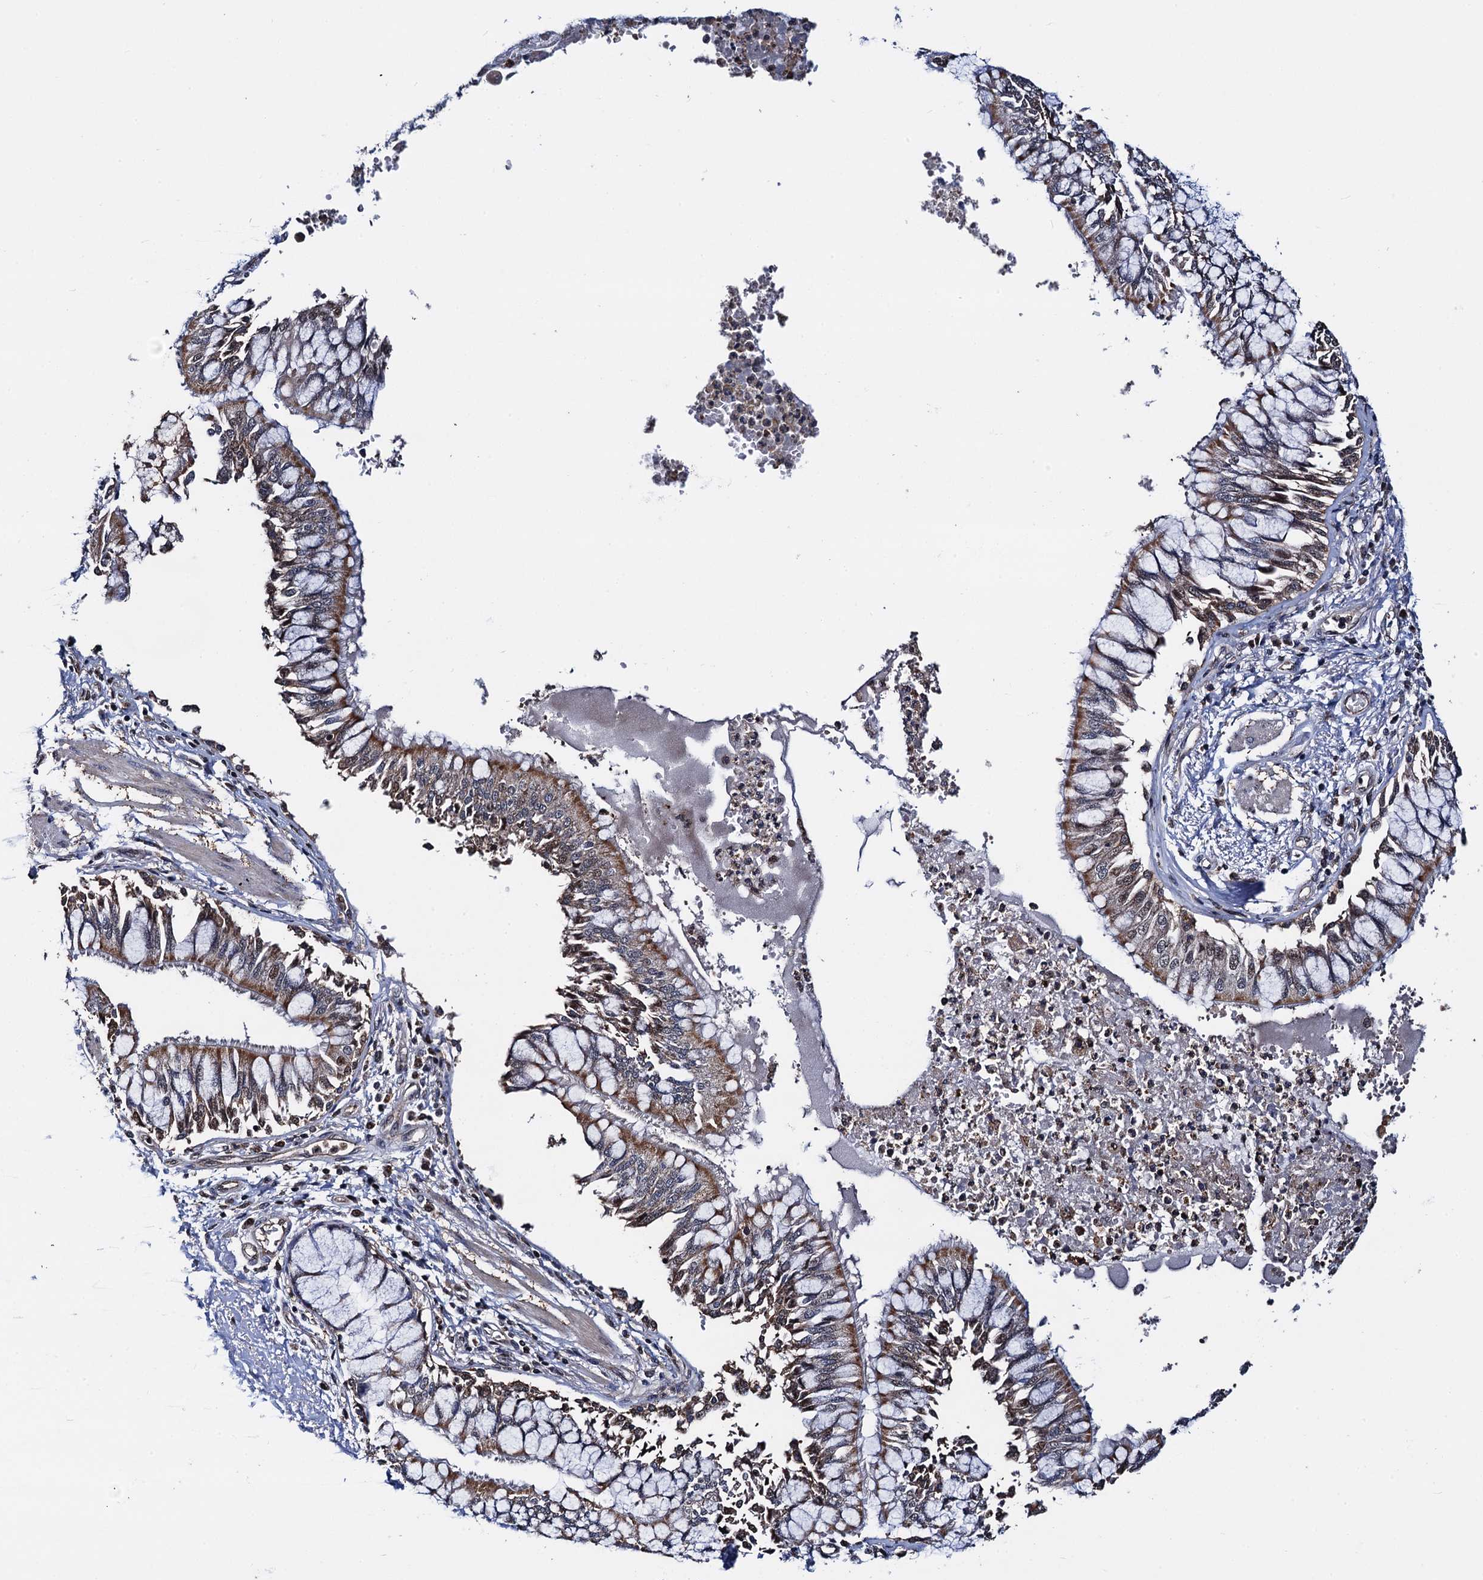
{"staining": {"intensity": "moderate", "quantity": ">75%", "location": "cytoplasmic/membranous"}, "tissue": "bronchus", "cell_type": "Respiratory epithelial cells", "image_type": "normal", "snomed": [{"axis": "morphology", "description": "Normal tissue, NOS"}, {"axis": "topography", "description": "Cartilage tissue"}, {"axis": "topography", "description": "Bronchus"}, {"axis": "topography", "description": "Lung"}], "caption": "Immunohistochemistry photomicrograph of unremarkable bronchus stained for a protein (brown), which reveals medium levels of moderate cytoplasmic/membranous positivity in approximately >75% of respiratory epithelial cells.", "gene": "PTCD3", "patient": {"sex": "female", "age": 49}}